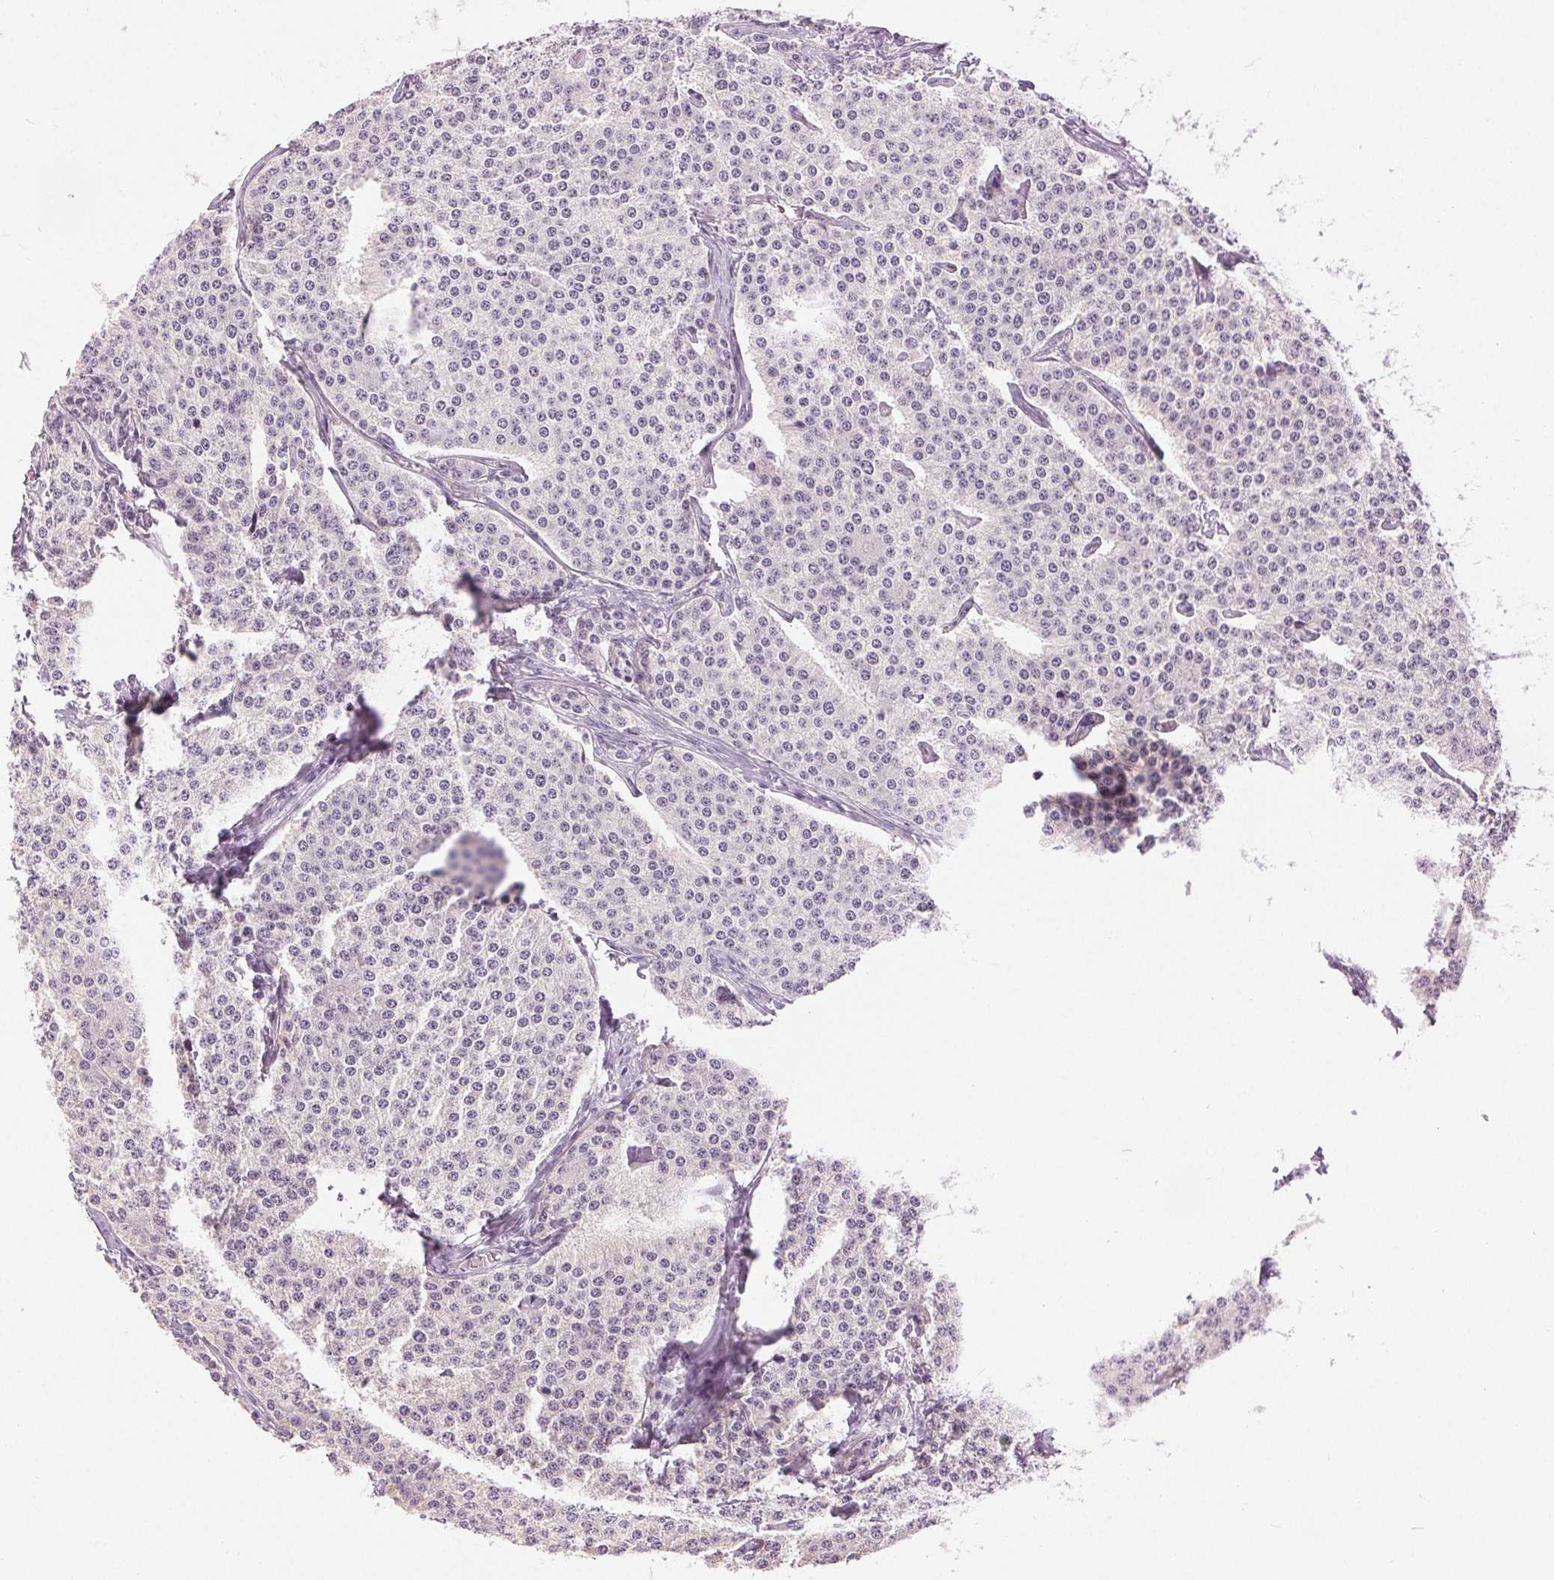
{"staining": {"intensity": "negative", "quantity": "none", "location": "none"}, "tissue": "carcinoid", "cell_type": "Tumor cells", "image_type": "cancer", "snomed": [{"axis": "morphology", "description": "Carcinoid, malignant, NOS"}, {"axis": "topography", "description": "Small intestine"}], "caption": "Immunohistochemical staining of human carcinoid (malignant) exhibits no significant staining in tumor cells.", "gene": "DSG3", "patient": {"sex": "female", "age": 64}}